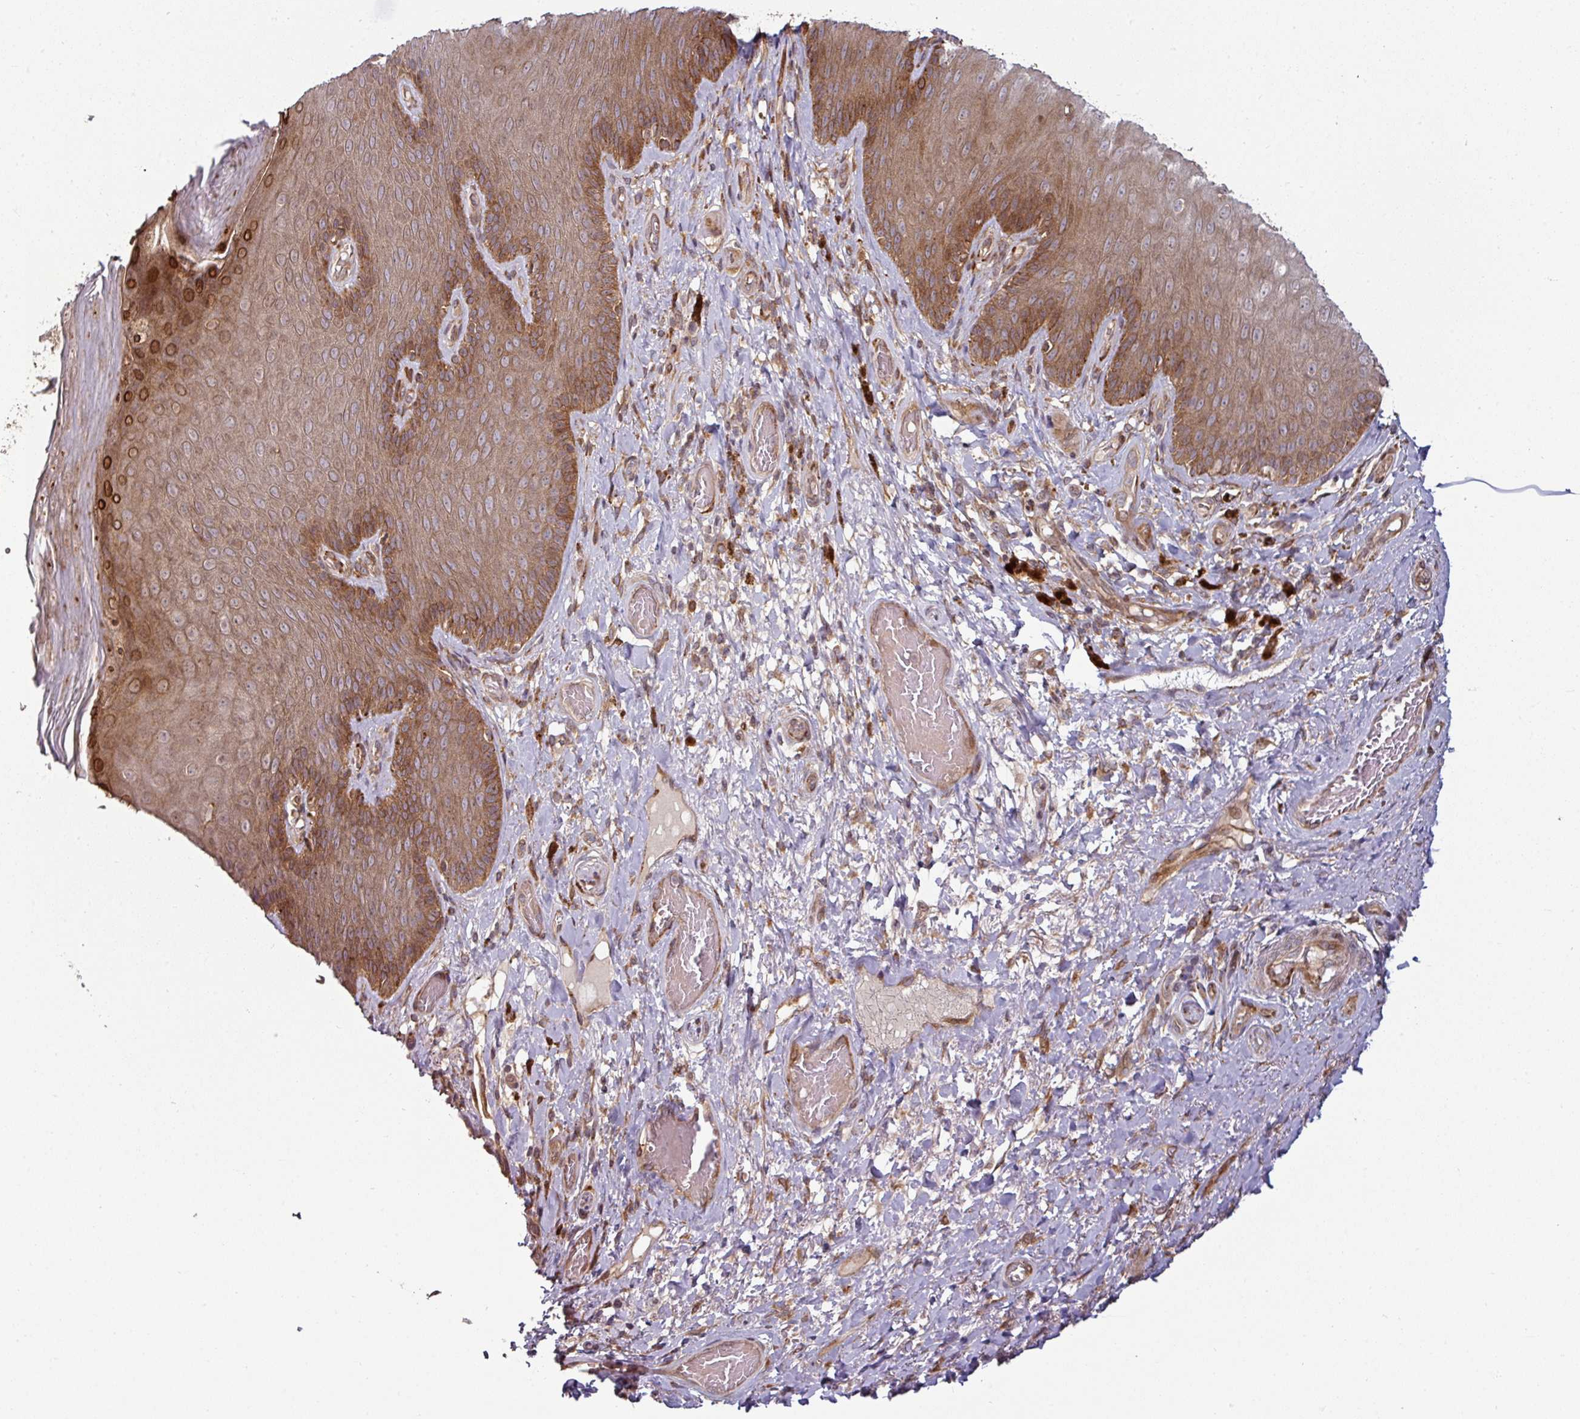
{"staining": {"intensity": "strong", "quantity": ">75%", "location": "cytoplasmic/membranous"}, "tissue": "skin", "cell_type": "Epidermal cells", "image_type": "normal", "snomed": [{"axis": "morphology", "description": "Normal tissue, NOS"}, {"axis": "topography", "description": "Anal"}, {"axis": "topography", "description": "Peripheral nerve tissue"}], "caption": "Protein expression analysis of benign skin shows strong cytoplasmic/membranous expression in approximately >75% of epidermal cells. (brown staining indicates protein expression, while blue staining denotes nuclei).", "gene": "RAB5A", "patient": {"sex": "male", "age": 53}}